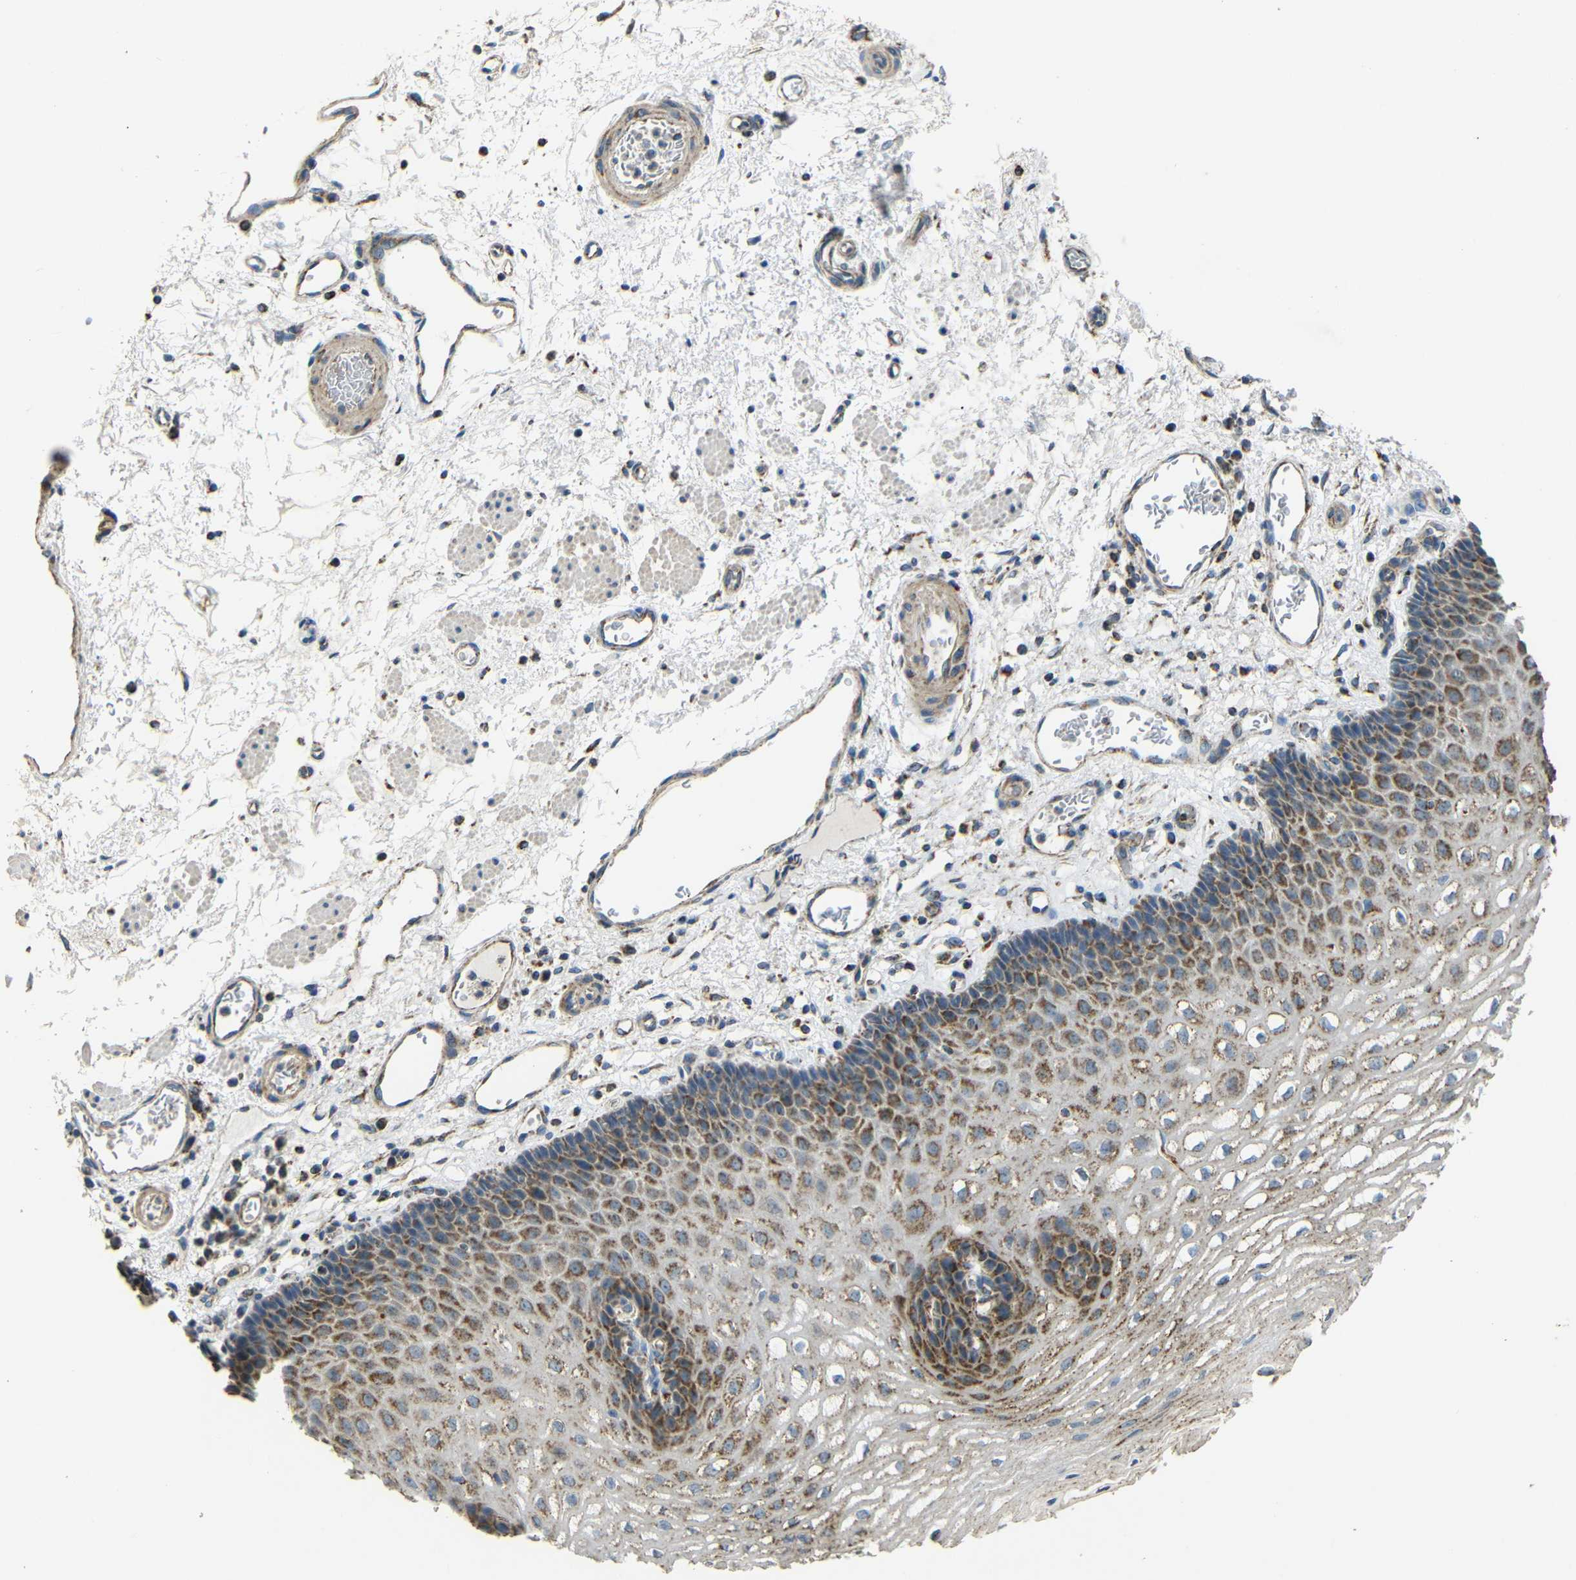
{"staining": {"intensity": "strong", "quantity": "25%-75%", "location": "cytoplasmic/membranous"}, "tissue": "esophagus", "cell_type": "Squamous epithelial cells", "image_type": "normal", "snomed": [{"axis": "morphology", "description": "Normal tissue, NOS"}, {"axis": "topography", "description": "Esophagus"}], "caption": "This is an image of IHC staining of benign esophagus, which shows strong staining in the cytoplasmic/membranous of squamous epithelial cells.", "gene": "NR3C2", "patient": {"sex": "male", "age": 54}}